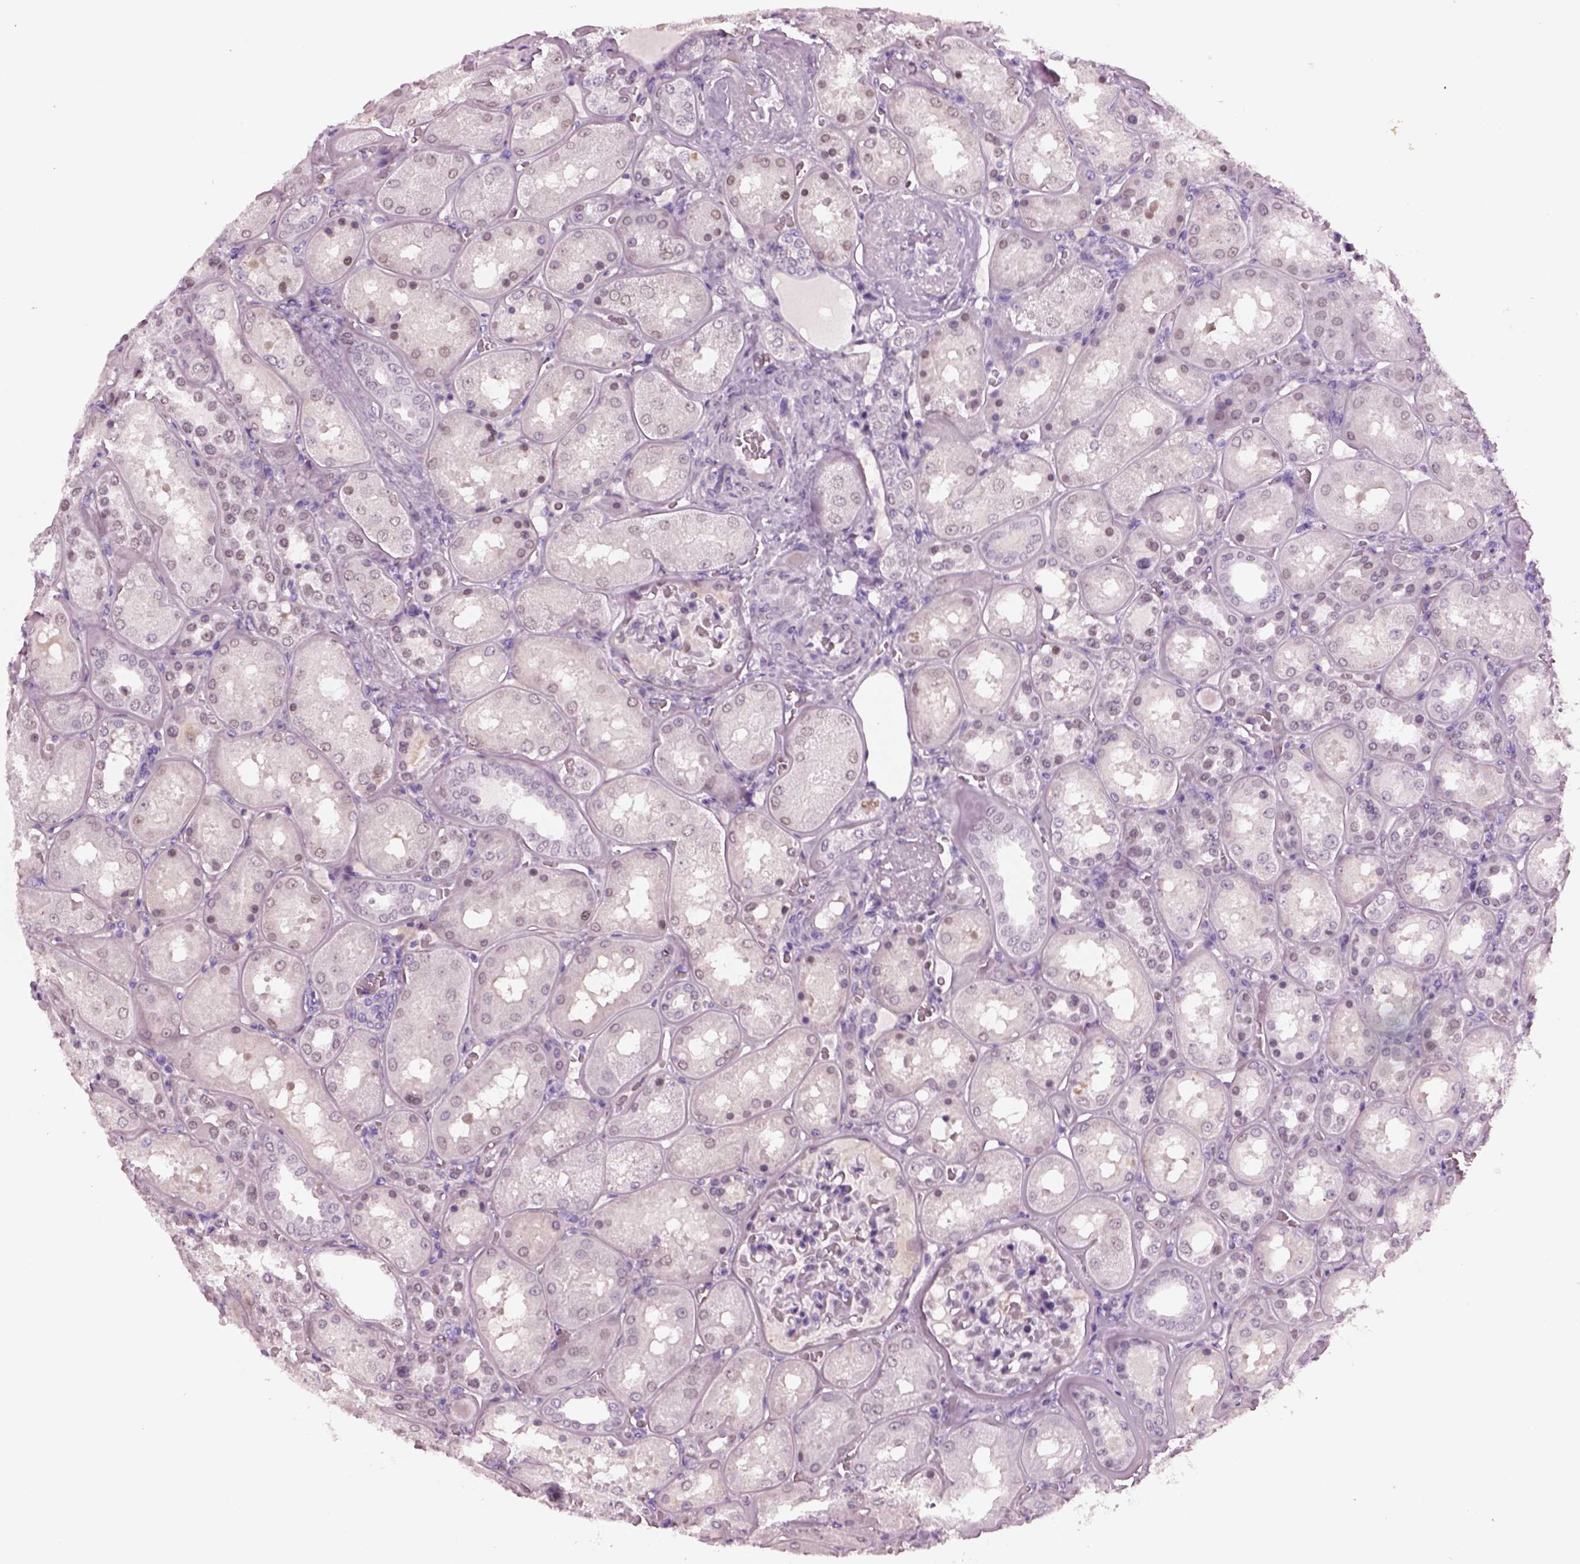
{"staining": {"intensity": "negative", "quantity": "none", "location": "none"}, "tissue": "kidney", "cell_type": "Cells in glomeruli", "image_type": "normal", "snomed": [{"axis": "morphology", "description": "Normal tissue, NOS"}, {"axis": "topography", "description": "Kidney"}], "caption": "The IHC photomicrograph has no significant staining in cells in glomeruli of kidney. Nuclei are stained in blue.", "gene": "KRTAP3", "patient": {"sex": "male", "age": 73}}